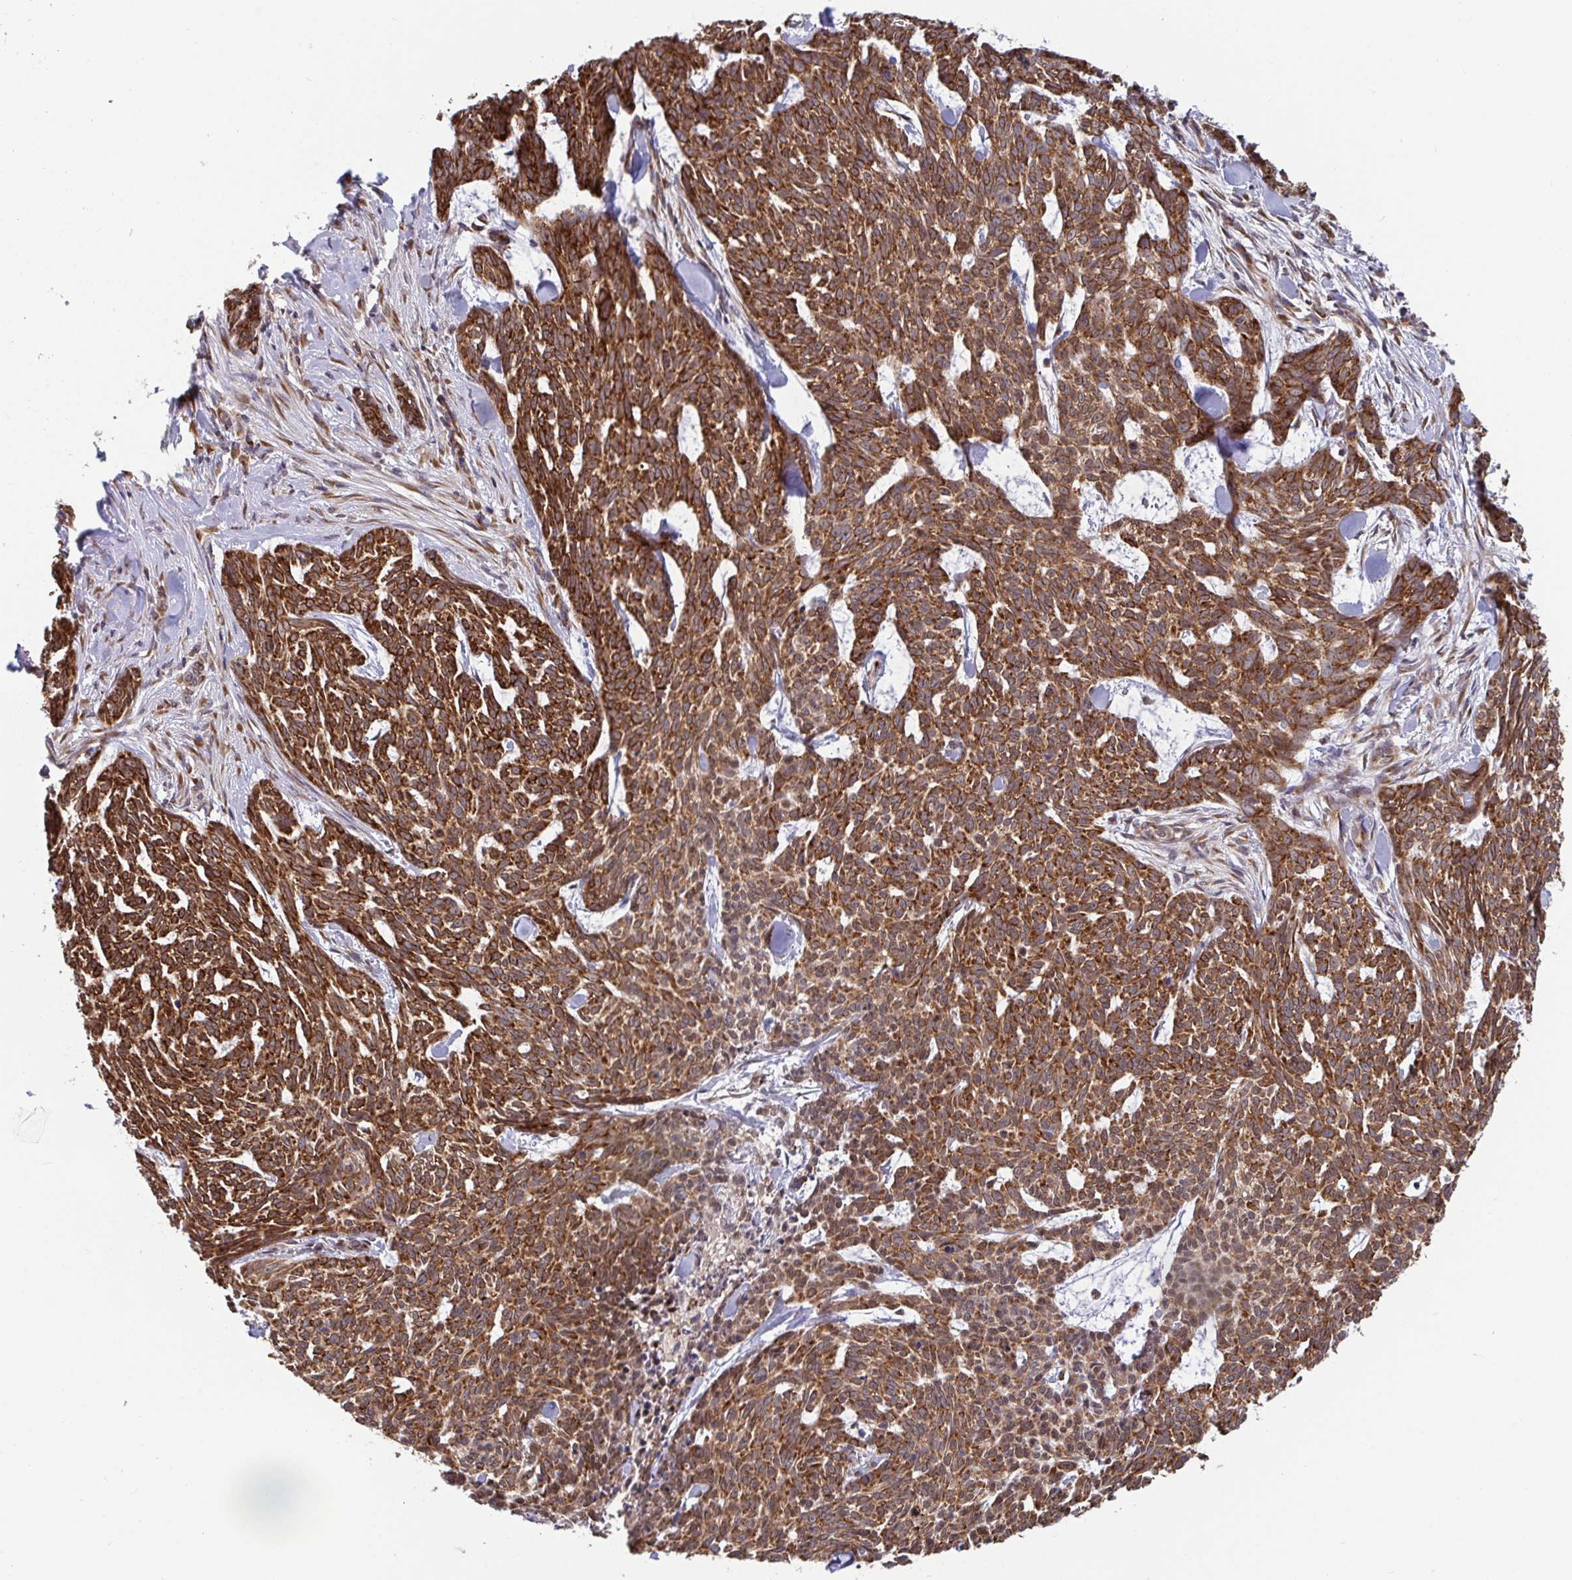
{"staining": {"intensity": "strong", "quantity": ">75%", "location": "cytoplasmic/membranous"}, "tissue": "skin cancer", "cell_type": "Tumor cells", "image_type": "cancer", "snomed": [{"axis": "morphology", "description": "Basal cell carcinoma"}, {"axis": "topography", "description": "Skin"}], "caption": "The immunohistochemical stain shows strong cytoplasmic/membranous positivity in tumor cells of basal cell carcinoma (skin) tissue.", "gene": "ATP5MJ", "patient": {"sex": "female", "age": 93}}